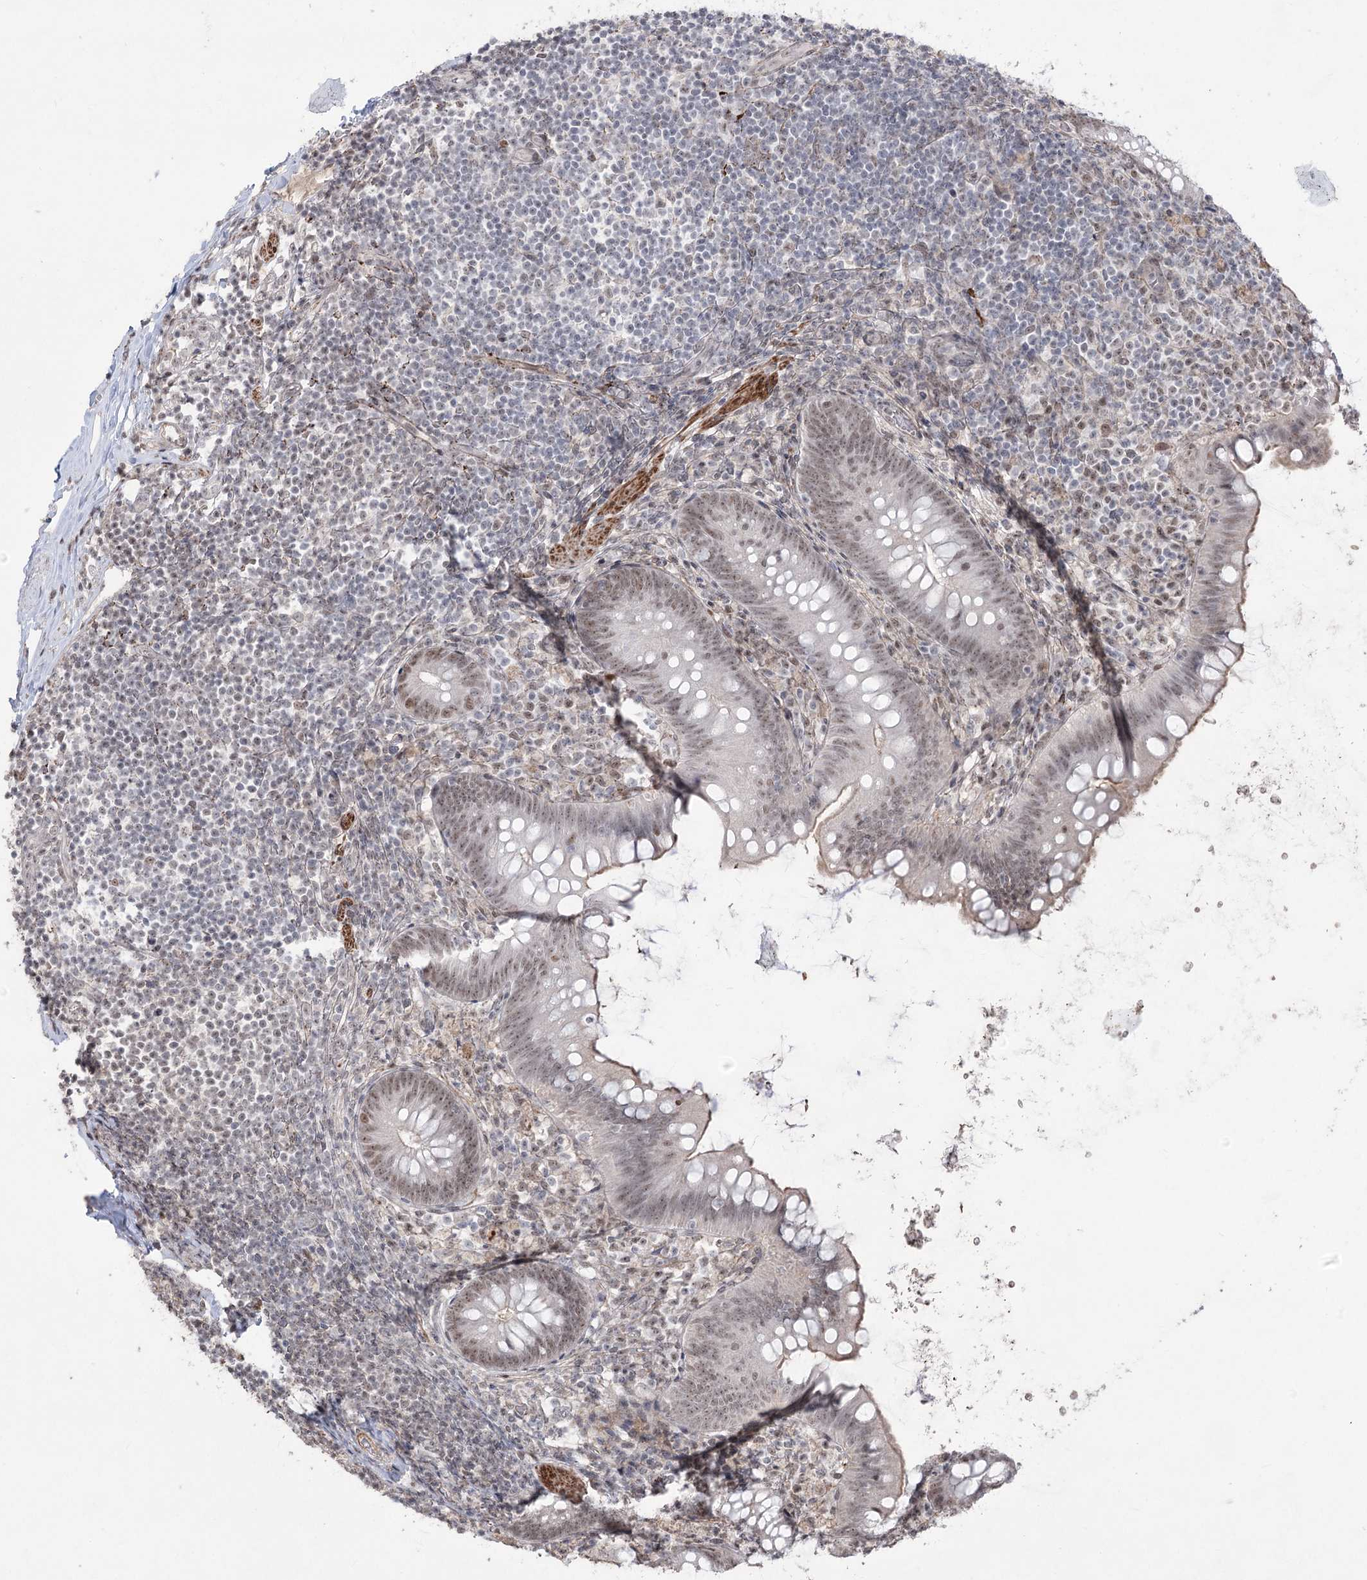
{"staining": {"intensity": "weak", "quantity": ">75%", "location": "nuclear"}, "tissue": "appendix", "cell_type": "Glandular cells", "image_type": "normal", "snomed": [{"axis": "morphology", "description": "Normal tissue, NOS"}, {"axis": "topography", "description": "Appendix"}], "caption": "An immunohistochemistry (IHC) photomicrograph of unremarkable tissue is shown. Protein staining in brown highlights weak nuclear positivity in appendix within glandular cells. (Stains: DAB (3,3'-diaminobenzidine) in brown, nuclei in blue, Microscopy: brightfield microscopy at high magnification).", "gene": "ZSCAN23", "patient": {"sex": "female", "age": 62}}